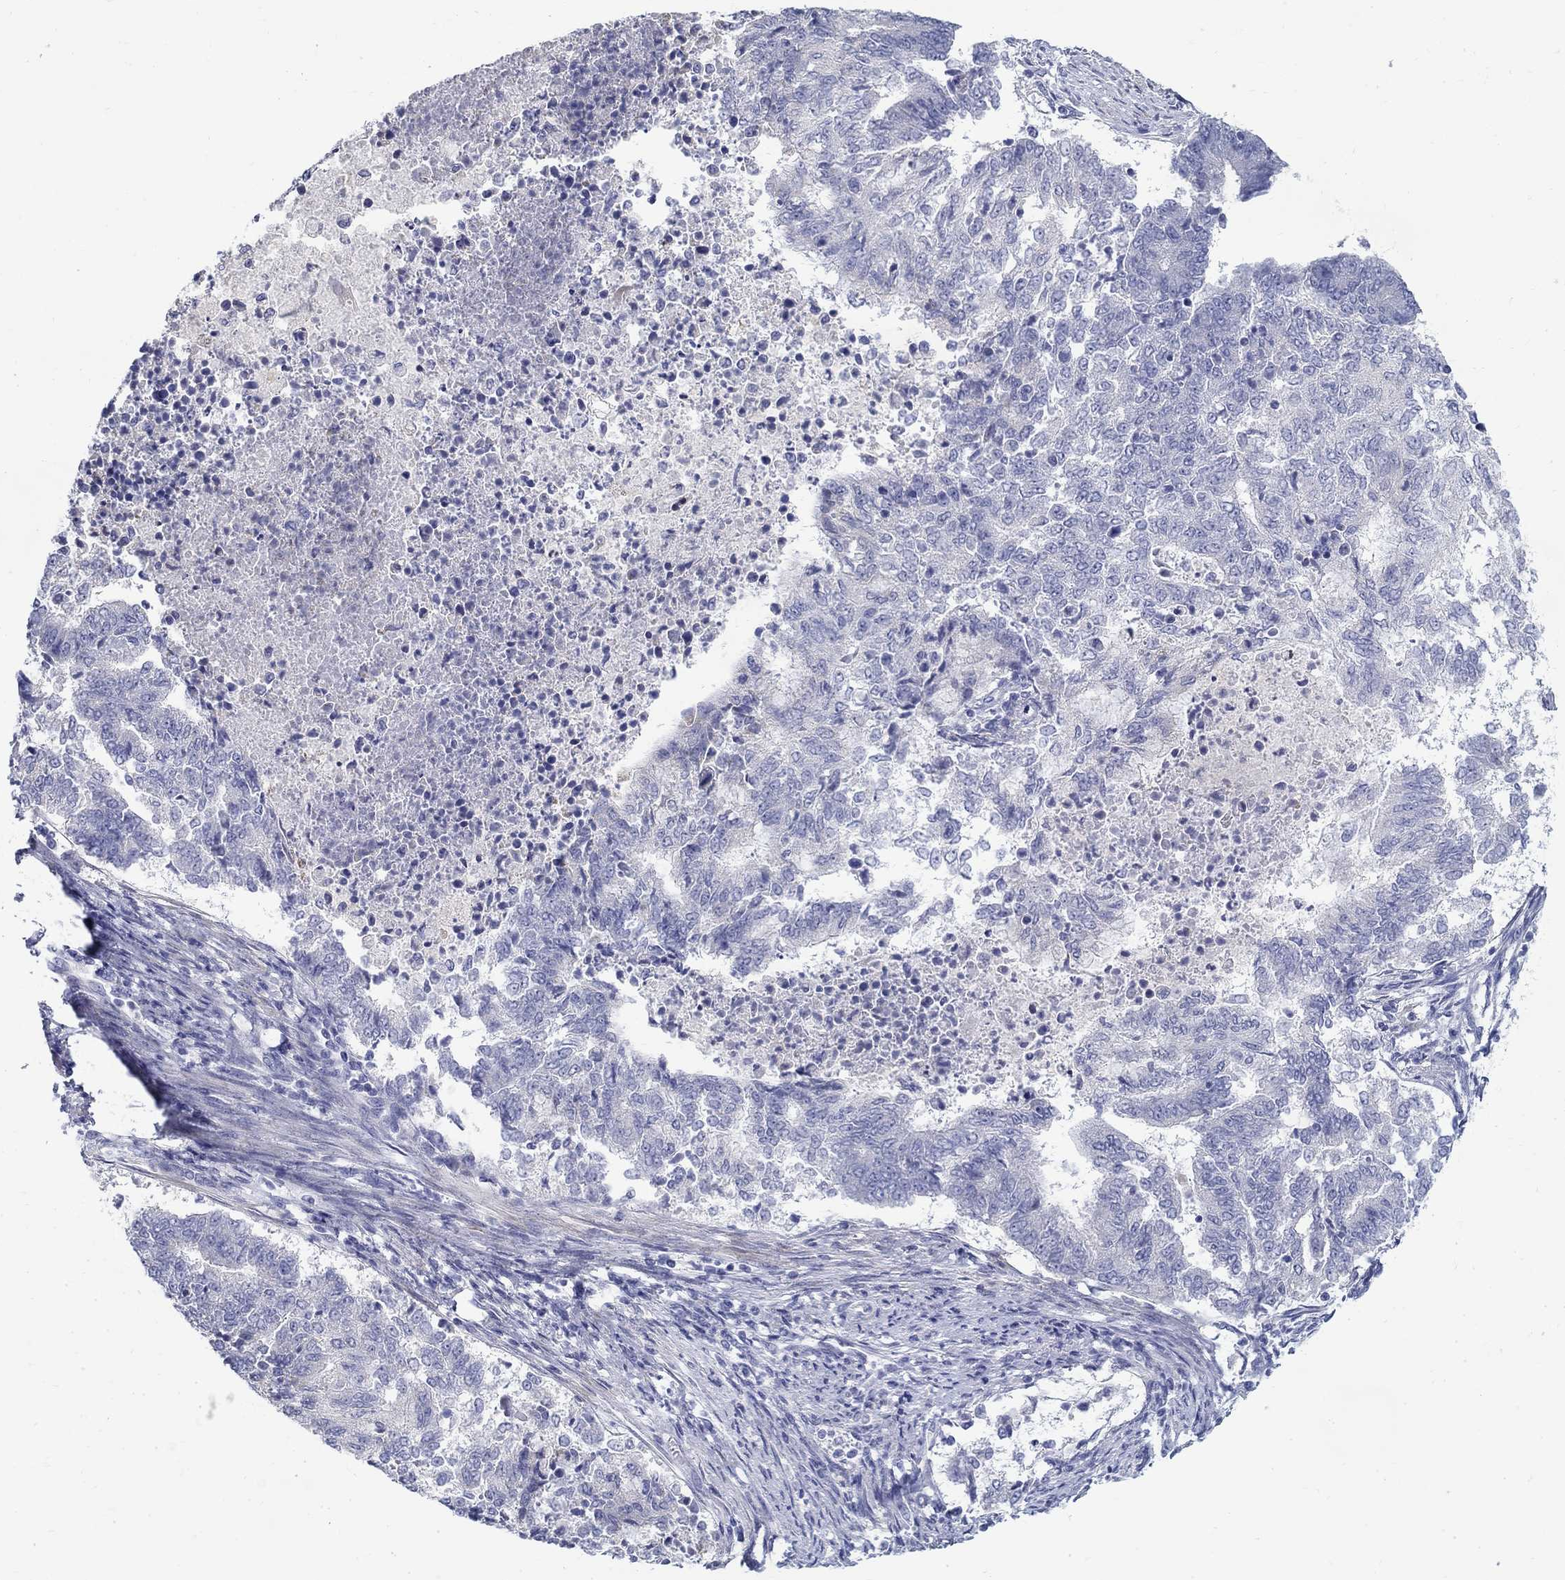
{"staining": {"intensity": "negative", "quantity": "none", "location": "none"}, "tissue": "endometrial cancer", "cell_type": "Tumor cells", "image_type": "cancer", "snomed": [{"axis": "morphology", "description": "Adenocarcinoma, NOS"}, {"axis": "topography", "description": "Endometrium"}], "caption": "High power microscopy histopathology image of an IHC micrograph of endometrial cancer (adenocarcinoma), revealing no significant expression in tumor cells. Nuclei are stained in blue.", "gene": "ABCA4", "patient": {"sex": "female", "age": 65}}